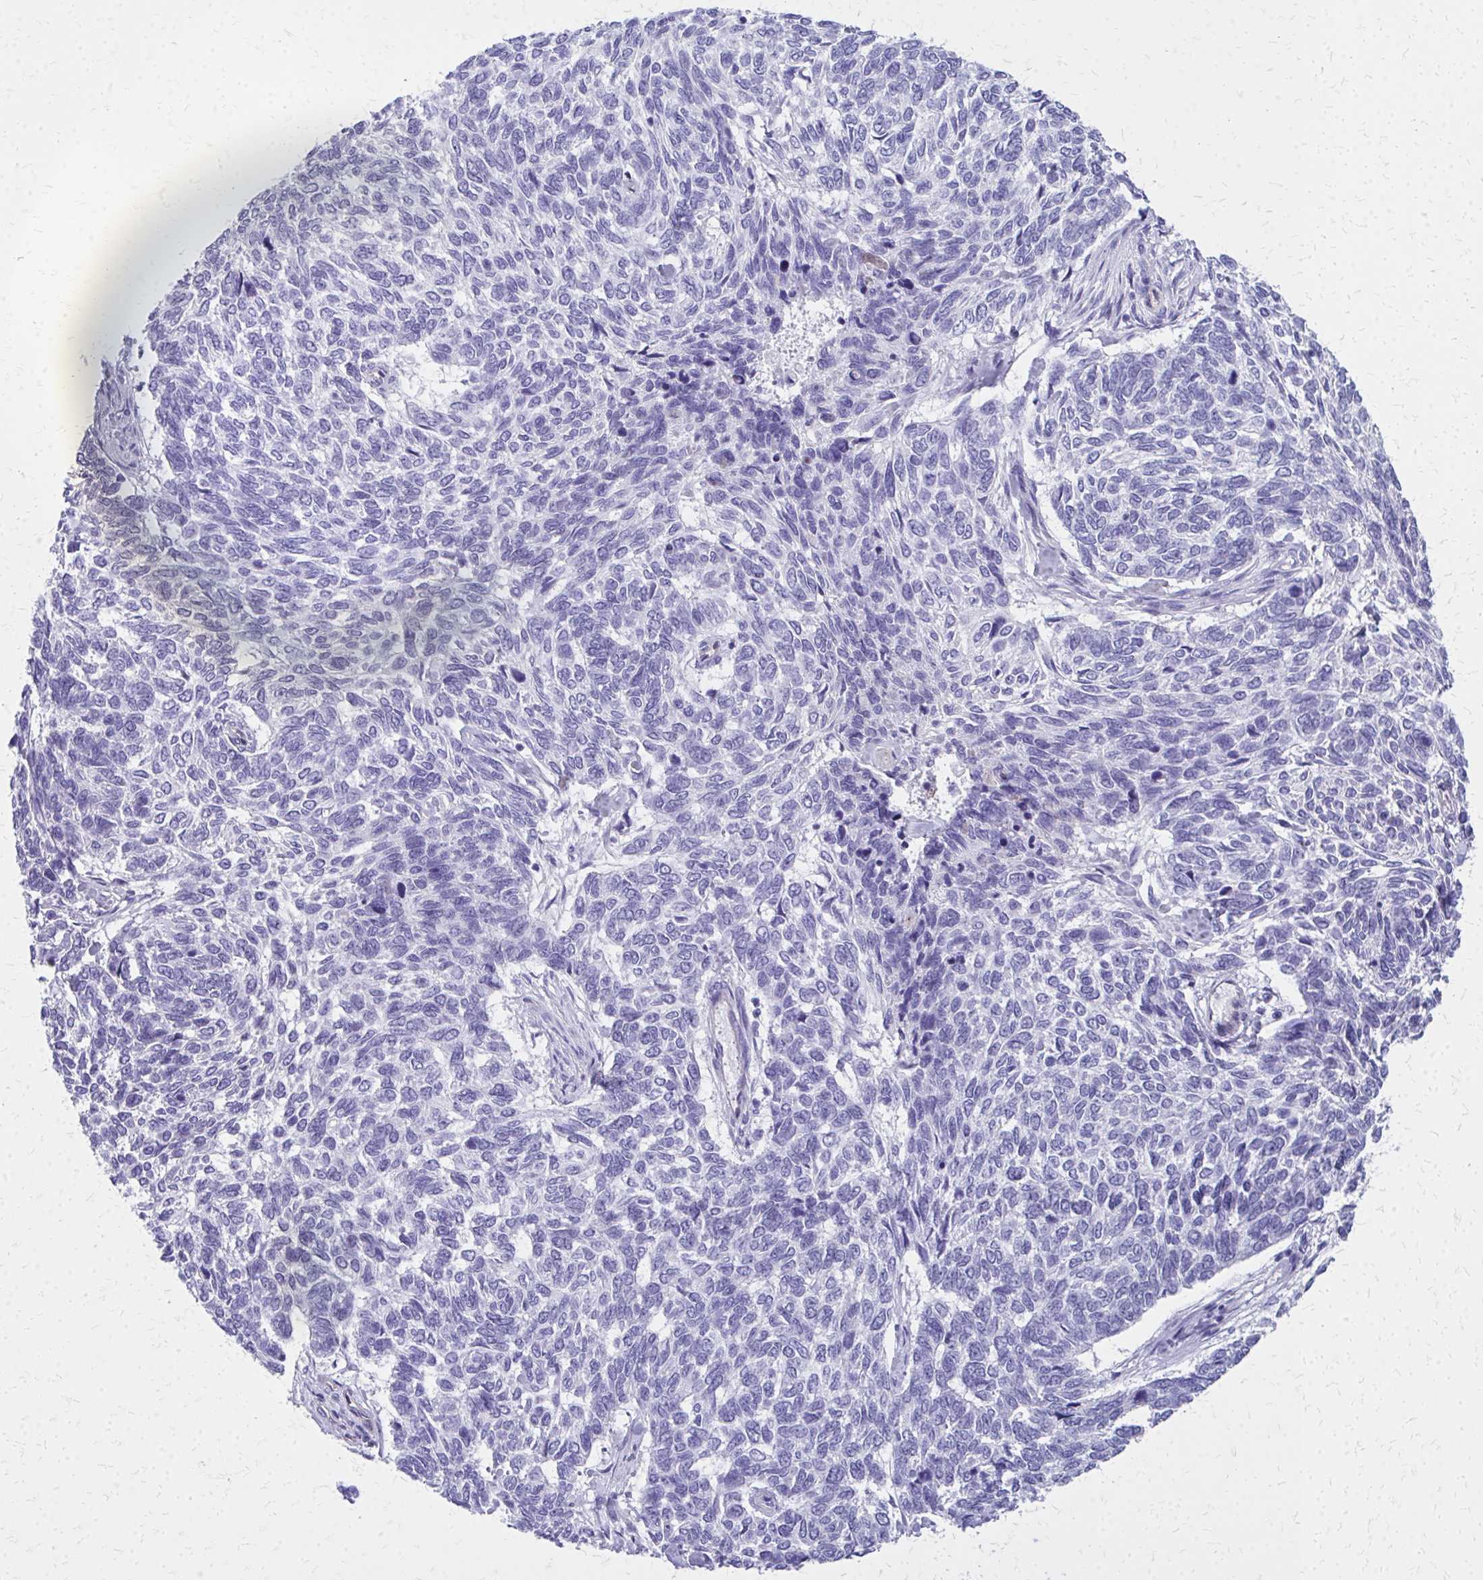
{"staining": {"intensity": "negative", "quantity": "none", "location": "none"}, "tissue": "skin cancer", "cell_type": "Tumor cells", "image_type": "cancer", "snomed": [{"axis": "morphology", "description": "Basal cell carcinoma"}, {"axis": "topography", "description": "Skin"}], "caption": "Tumor cells show no significant positivity in skin cancer (basal cell carcinoma). (DAB (3,3'-diaminobenzidine) immunohistochemistry (IHC) visualized using brightfield microscopy, high magnification).", "gene": "TPSG1", "patient": {"sex": "female", "age": 65}}